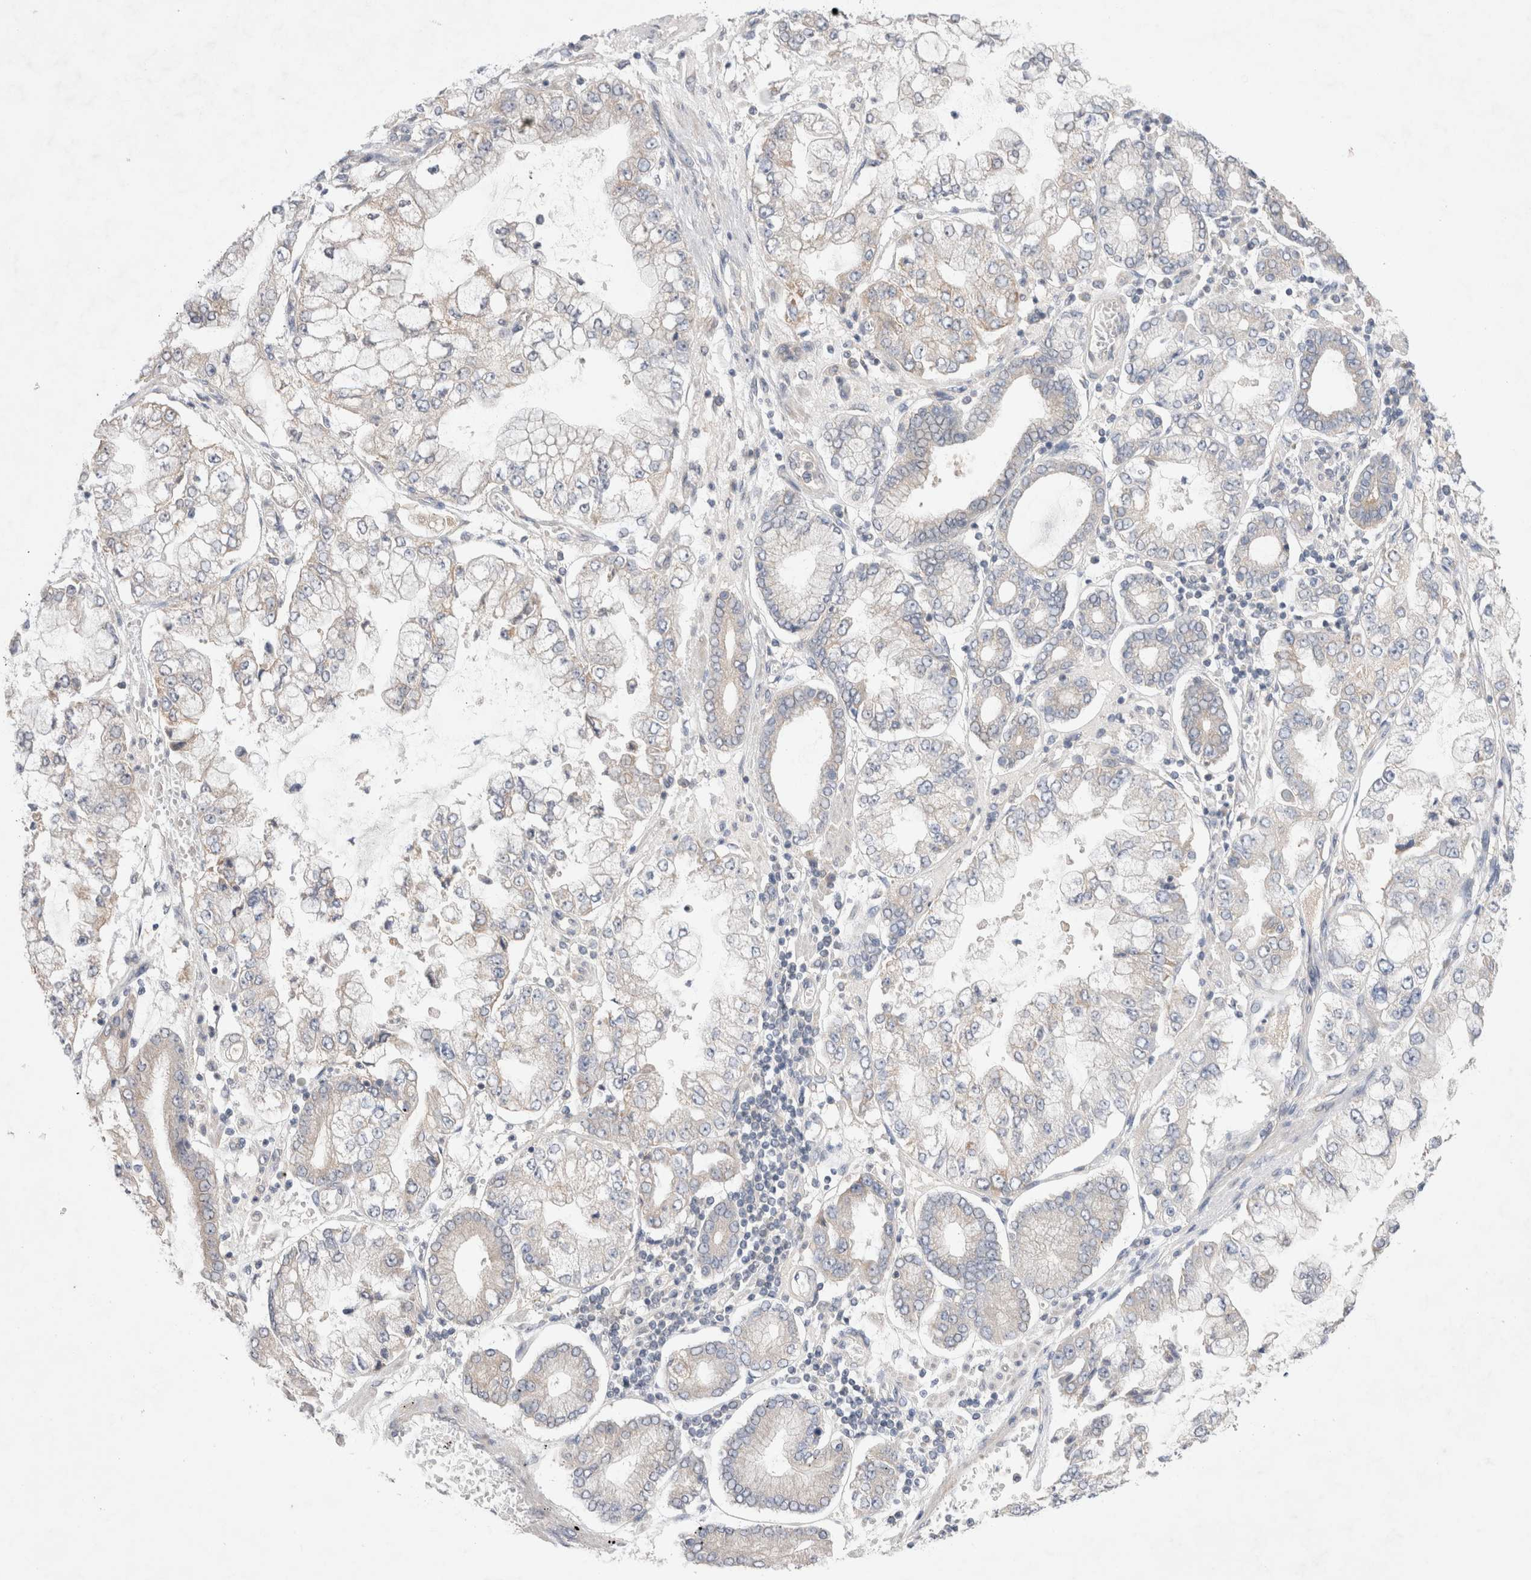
{"staining": {"intensity": "negative", "quantity": "none", "location": "none"}, "tissue": "stomach cancer", "cell_type": "Tumor cells", "image_type": "cancer", "snomed": [{"axis": "morphology", "description": "Adenocarcinoma, NOS"}, {"axis": "topography", "description": "Stomach"}], "caption": "A high-resolution histopathology image shows IHC staining of adenocarcinoma (stomach), which exhibits no significant staining in tumor cells.", "gene": "IFT74", "patient": {"sex": "male", "age": 76}}